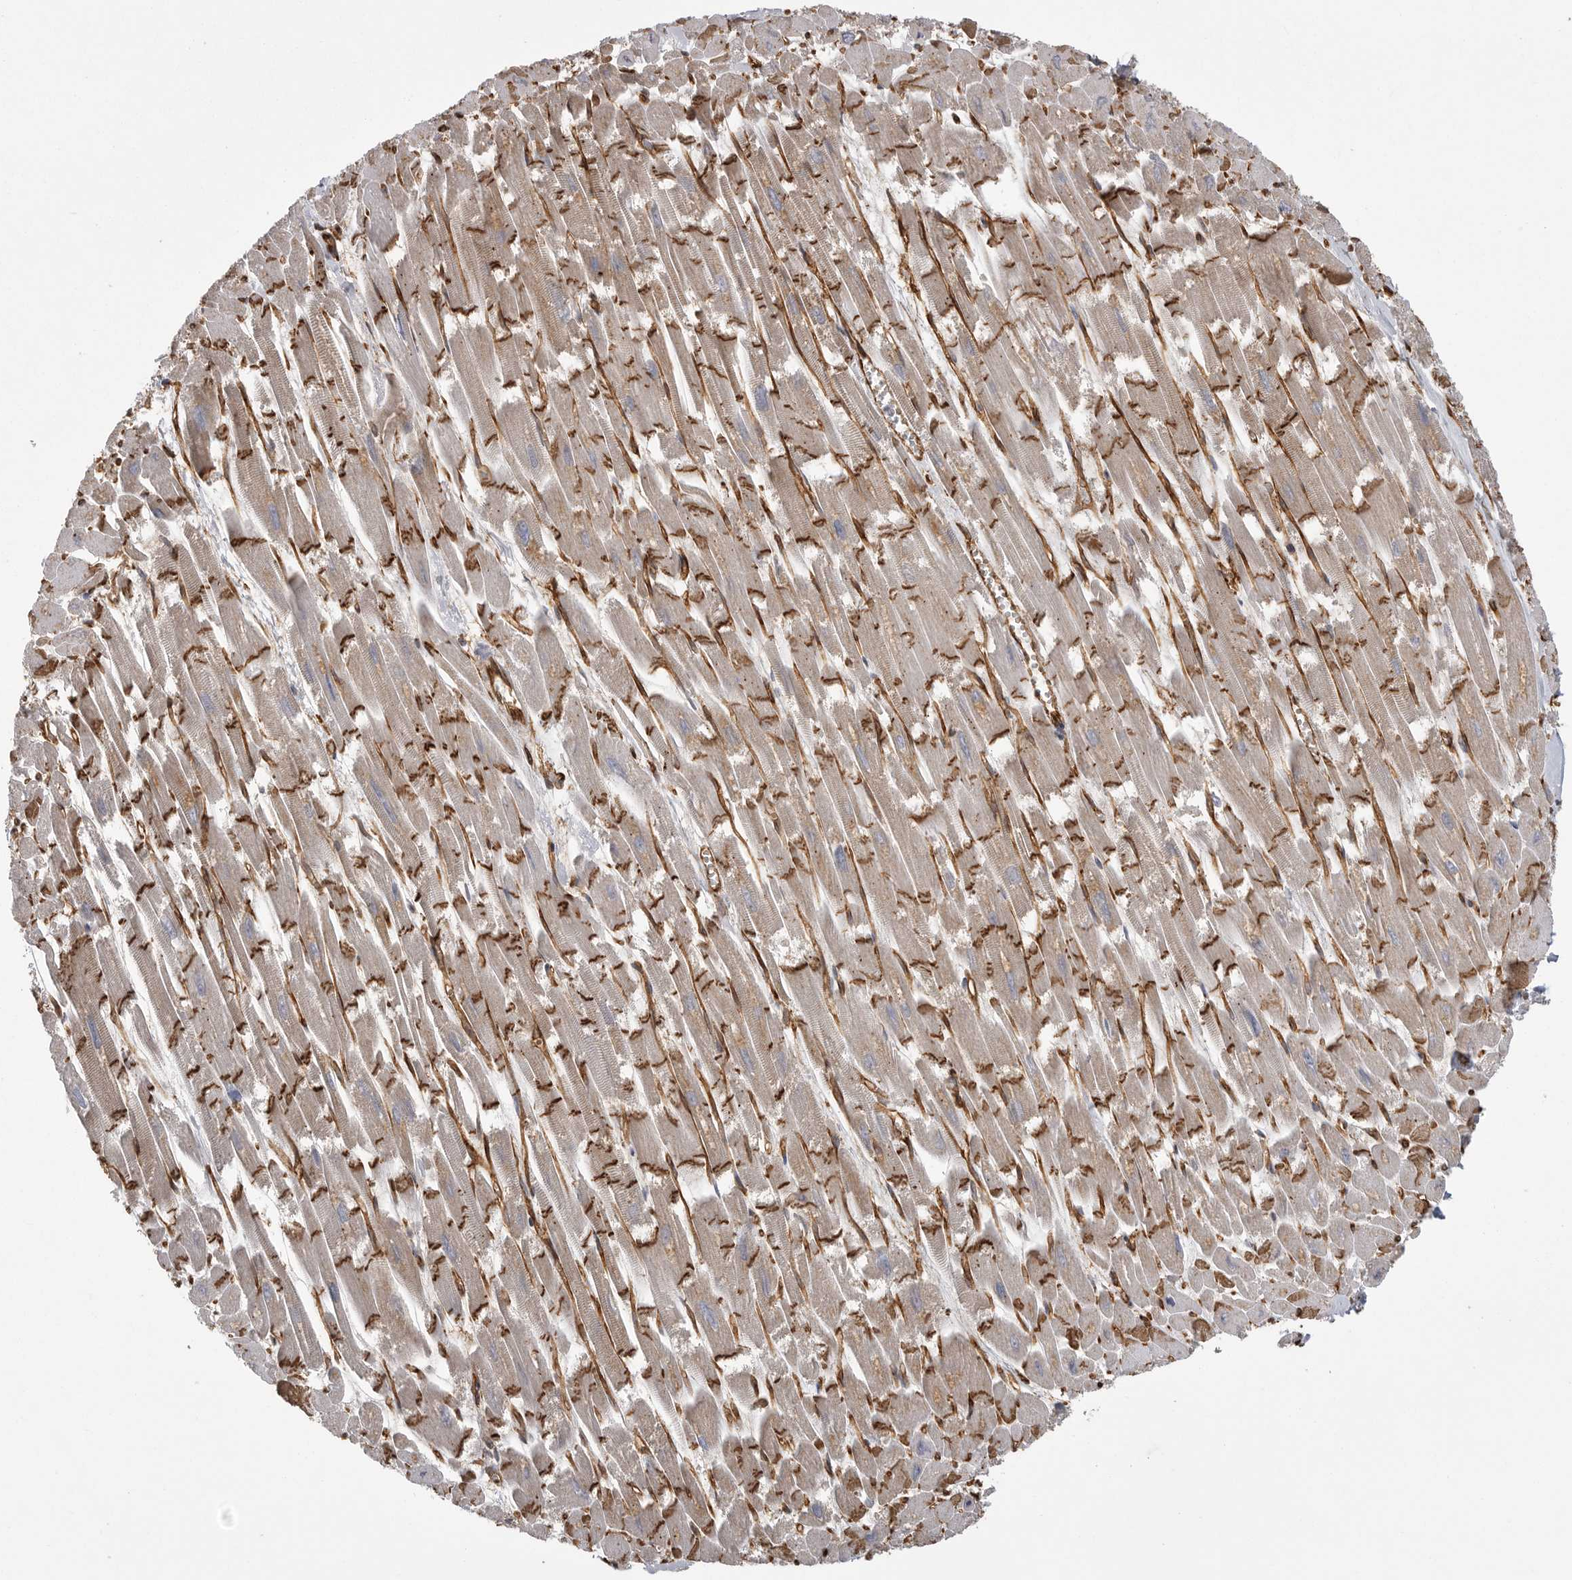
{"staining": {"intensity": "moderate", "quantity": "25%-75%", "location": "cytoplasmic/membranous"}, "tissue": "heart muscle", "cell_type": "Cardiomyocytes", "image_type": "normal", "snomed": [{"axis": "morphology", "description": "Normal tissue, NOS"}, {"axis": "topography", "description": "Heart"}], "caption": "Immunohistochemistry histopathology image of unremarkable heart muscle stained for a protein (brown), which exhibits medium levels of moderate cytoplasmic/membranous staining in approximately 25%-75% of cardiomyocytes.", "gene": "NECTIN1", "patient": {"sex": "male", "age": 54}}